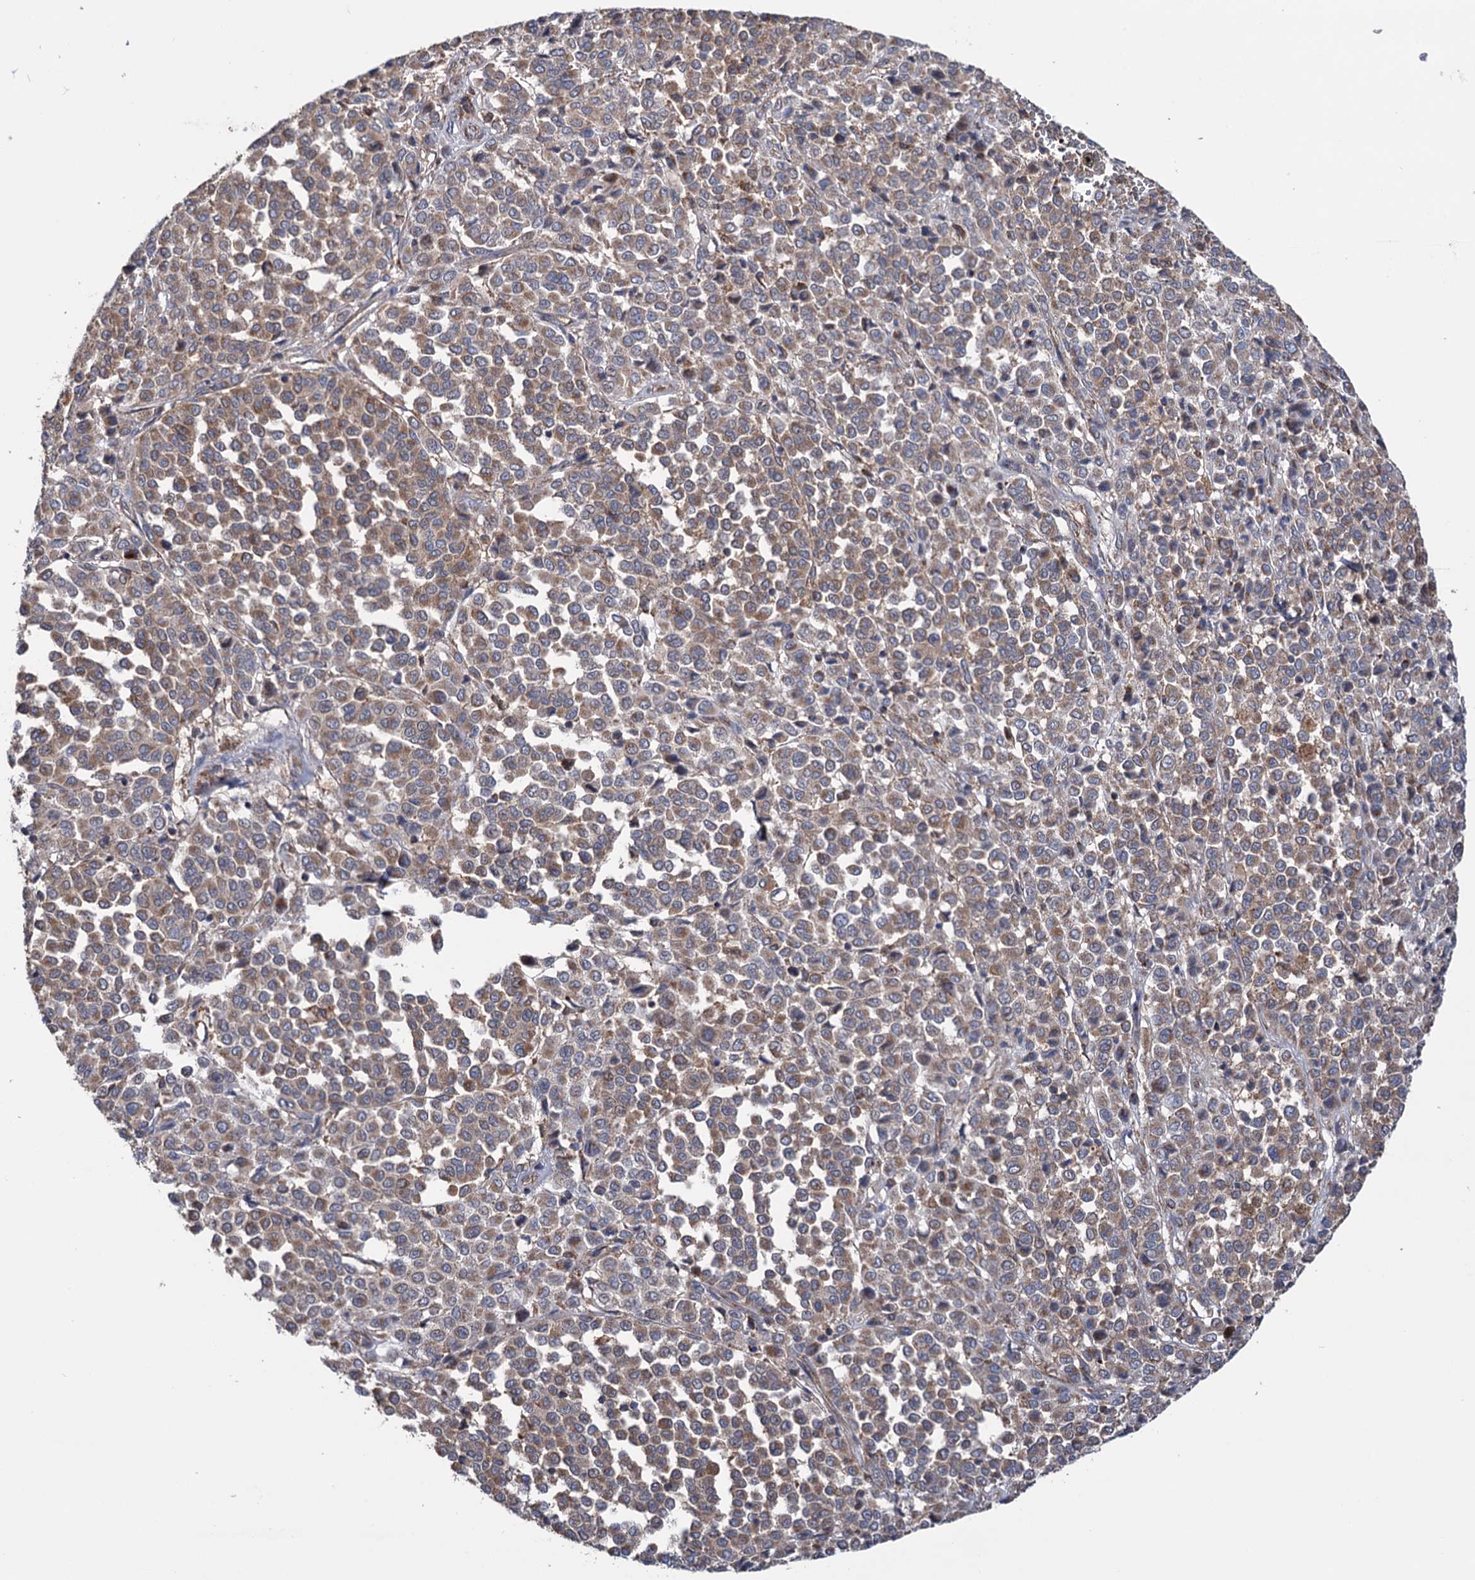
{"staining": {"intensity": "moderate", "quantity": ">75%", "location": "cytoplasmic/membranous"}, "tissue": "melanoma", "cell_type": "Tumor cells", "image_type": "cancer", "snomed": [{"axis": "morphology", "description": "Malignant melanoma, Metastatic site"}, {"axis": "topography", "description": "Pancreas"}], "caption": "There is medium levels of moderate cytoplasmic/membranous staining in tumor cells of malignant melanoma (metastatic site), as demonstrated by immunohistochemical staining (brown color).", "gene": "SUCLA2", "patient": {"sex": "female", "age": 30}}